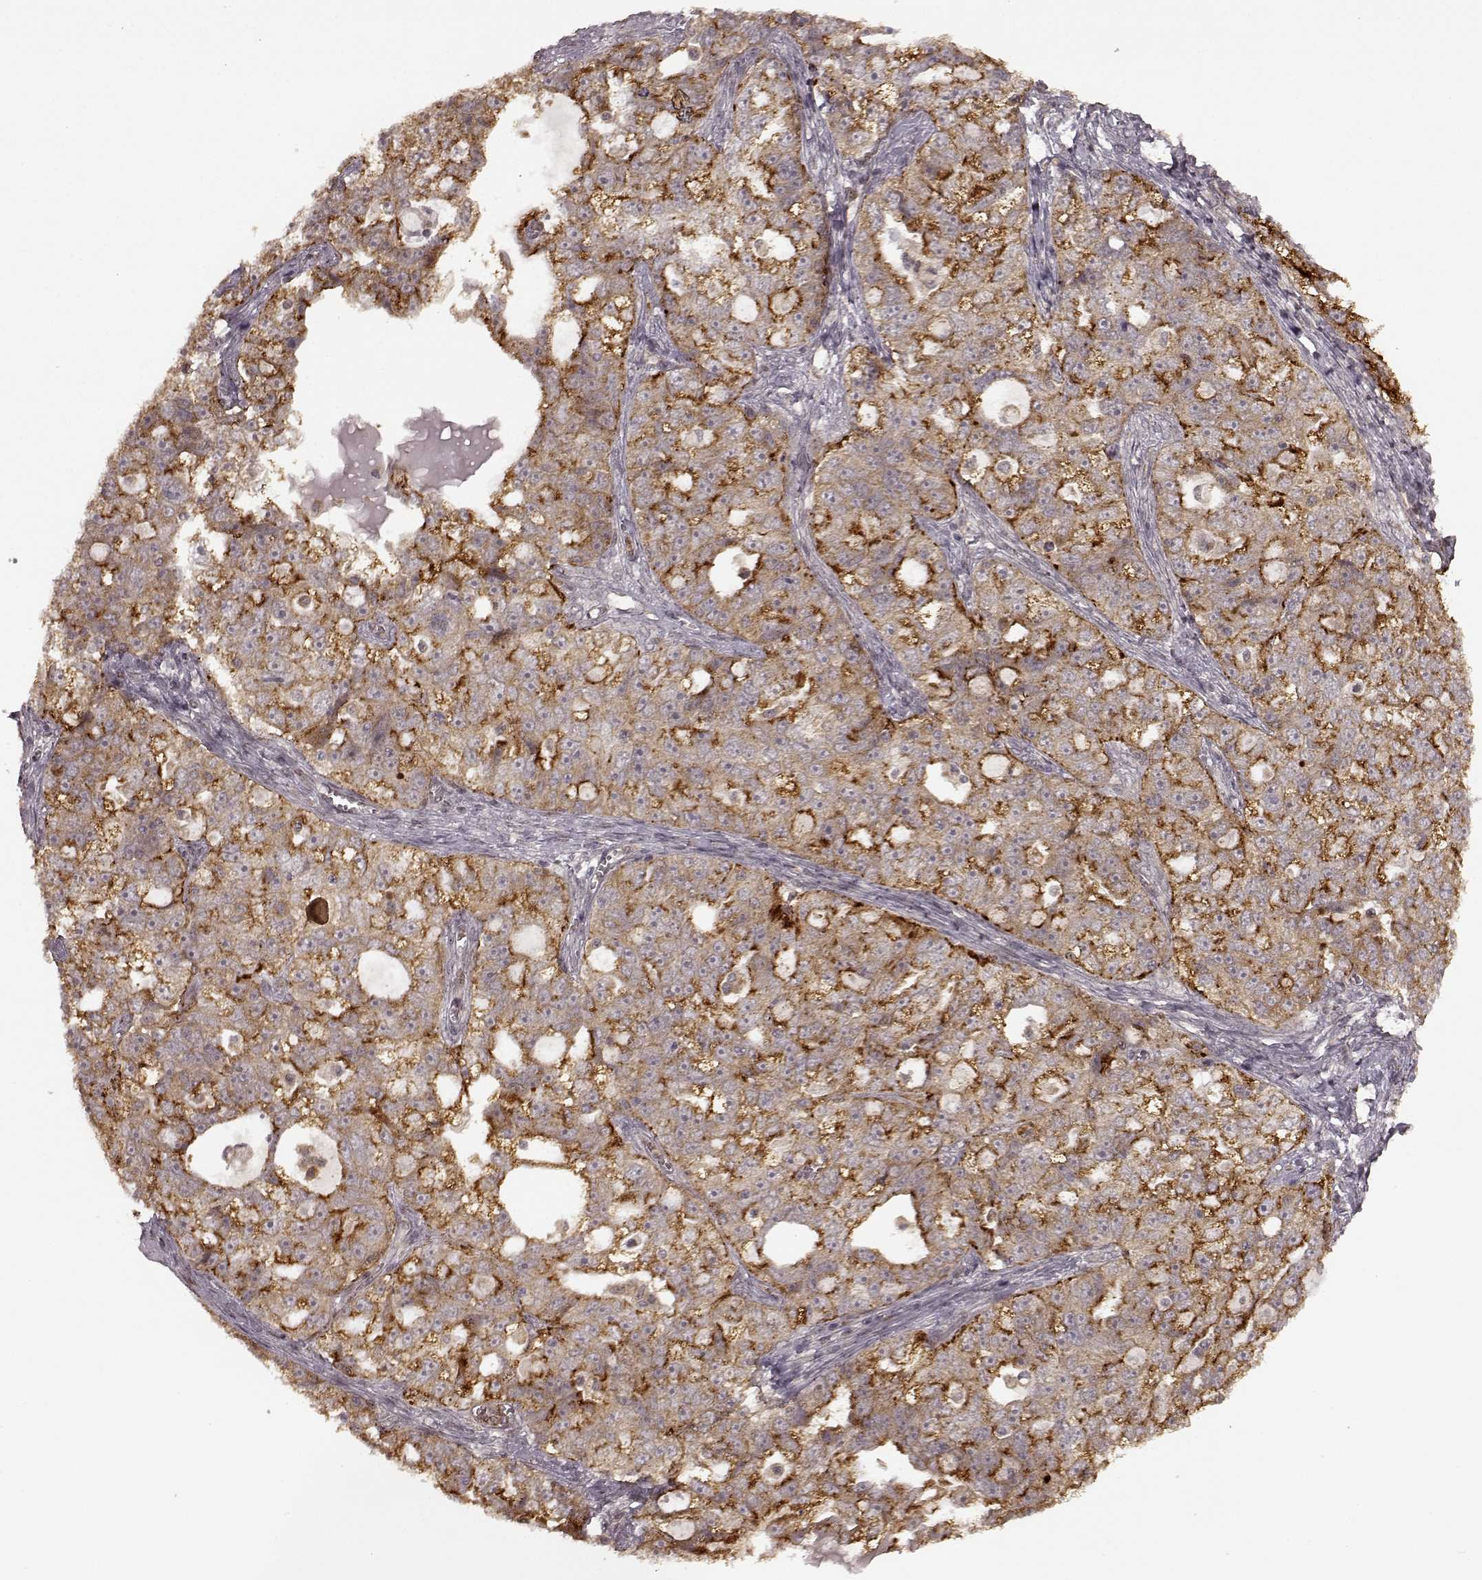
{"staining": {"intensity": "weak", "quantity": ">75%", "location": "cytoplasmic/membranous"}, "tissue": "ovarian cancer", "cell_type": "Tumor cells", "image_type": "cancer", "snomed": [{"axis": "morphology", "description": "Cystadenocarcinoma, serous, NOS"}, {"axis": "topography", "description": "Ovary"}], "caption": "The immunohistochemical stain shows weak cytoplasmic/membranous staining in tumor cells of ovarian serous cystadenocarcinoma tissue.", "gene": "SLC12A9", "patient": {"sex": "female", "age": 51}}